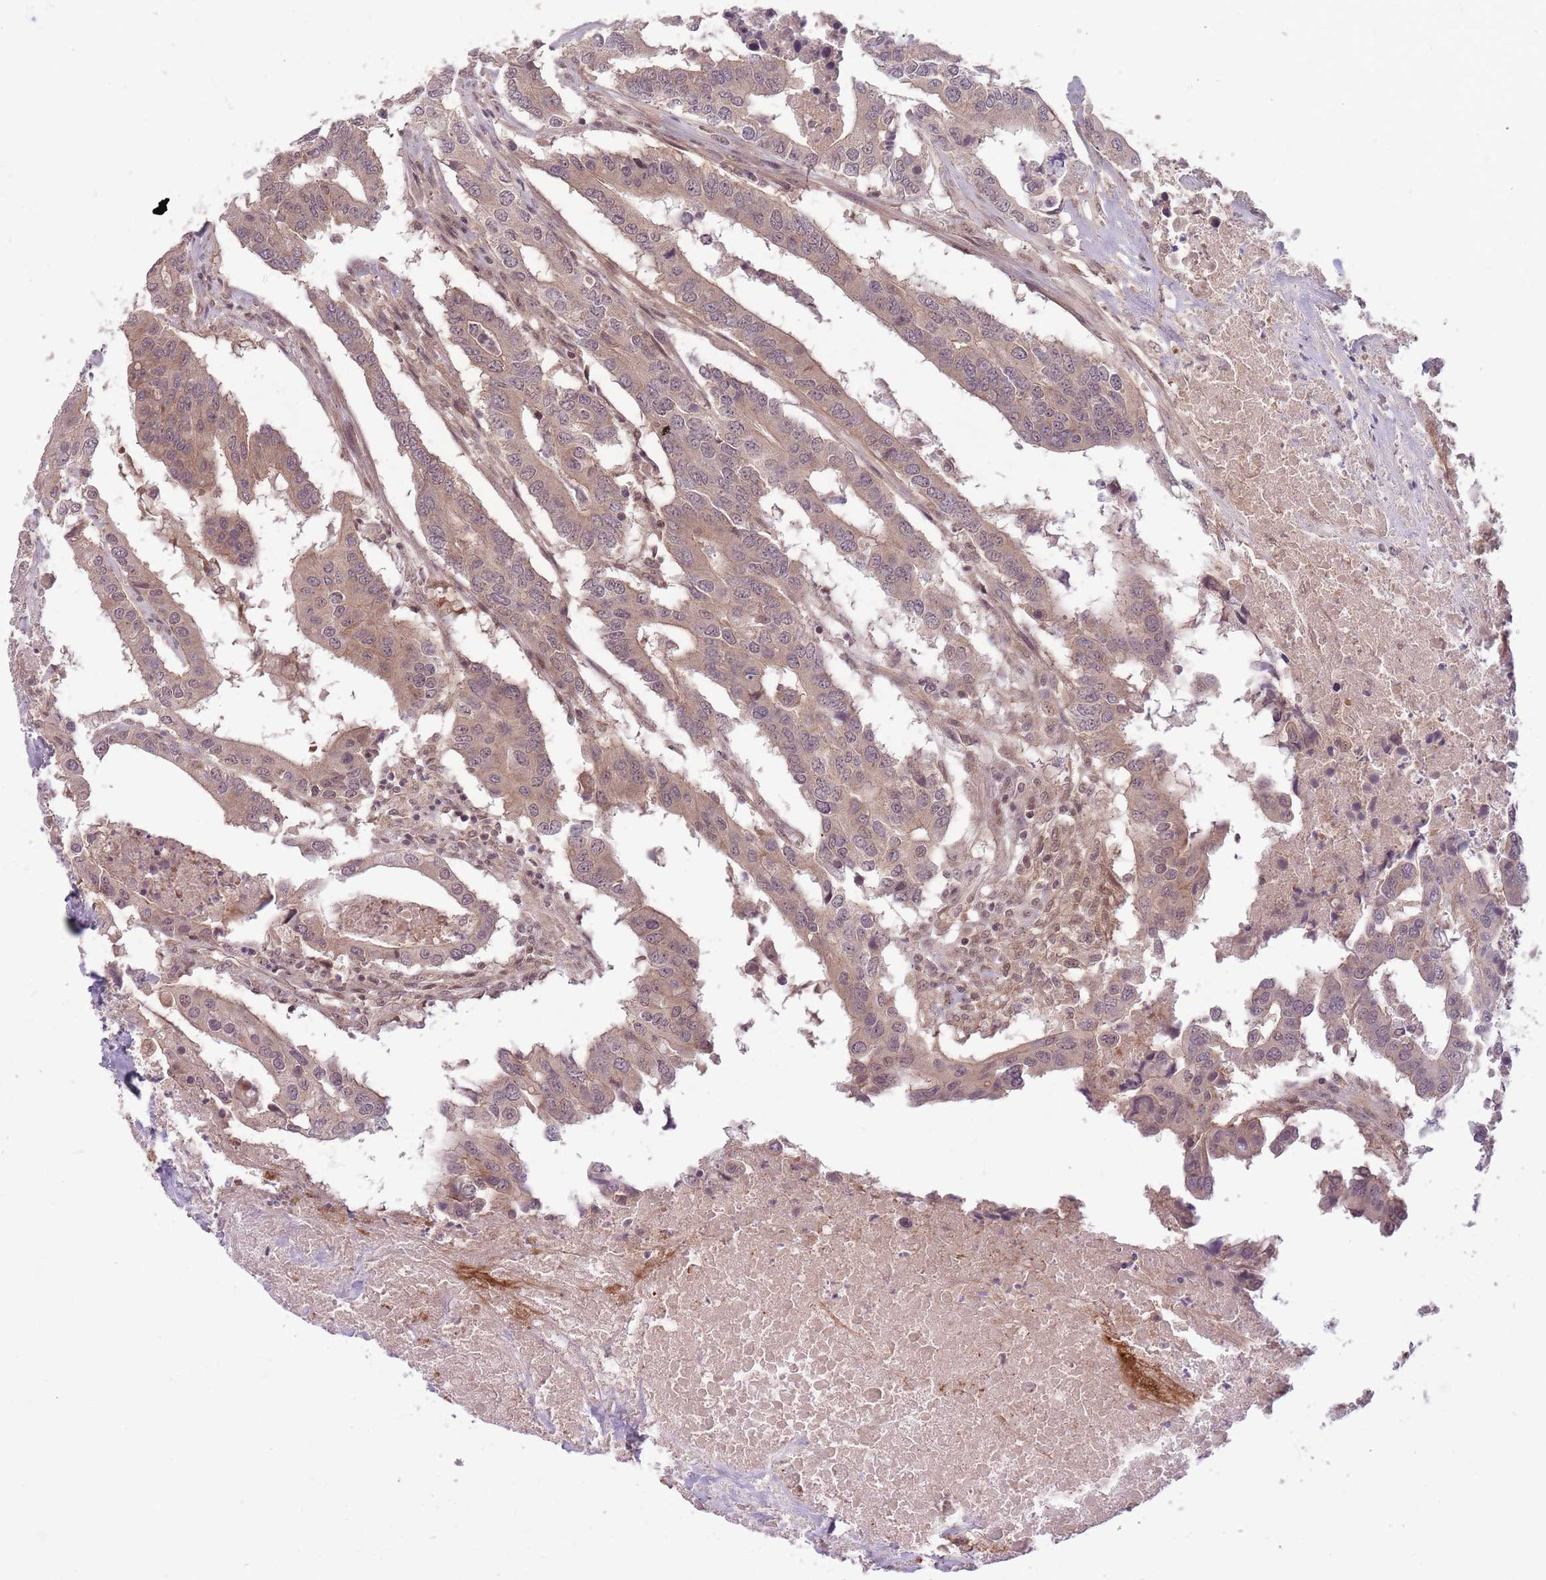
{"staining": {"intensity": "weak", "quantity": ">75%", "location": "cytoplasmic/membranous"}, "tissue": "colorectal cancer", "cell_type": "Tumor cells", "image_type": "cancer", "snomed": [{"axis": "morphology", "description": "Adenocarcinoma, NOS"}, {"axis": "topography", "description": "Colon"}], "caption": "Protein expression by immunohistochemistry demonstrates weak cytoplasmic/membranous staining in approximately >75% of tumor cells in colorectal cancer. Ihc stains the protein of interest in brown and the nuclei are stained blue.", "gene": "ADAMTS3", "patient": {"sex": "male", "age": 77}}